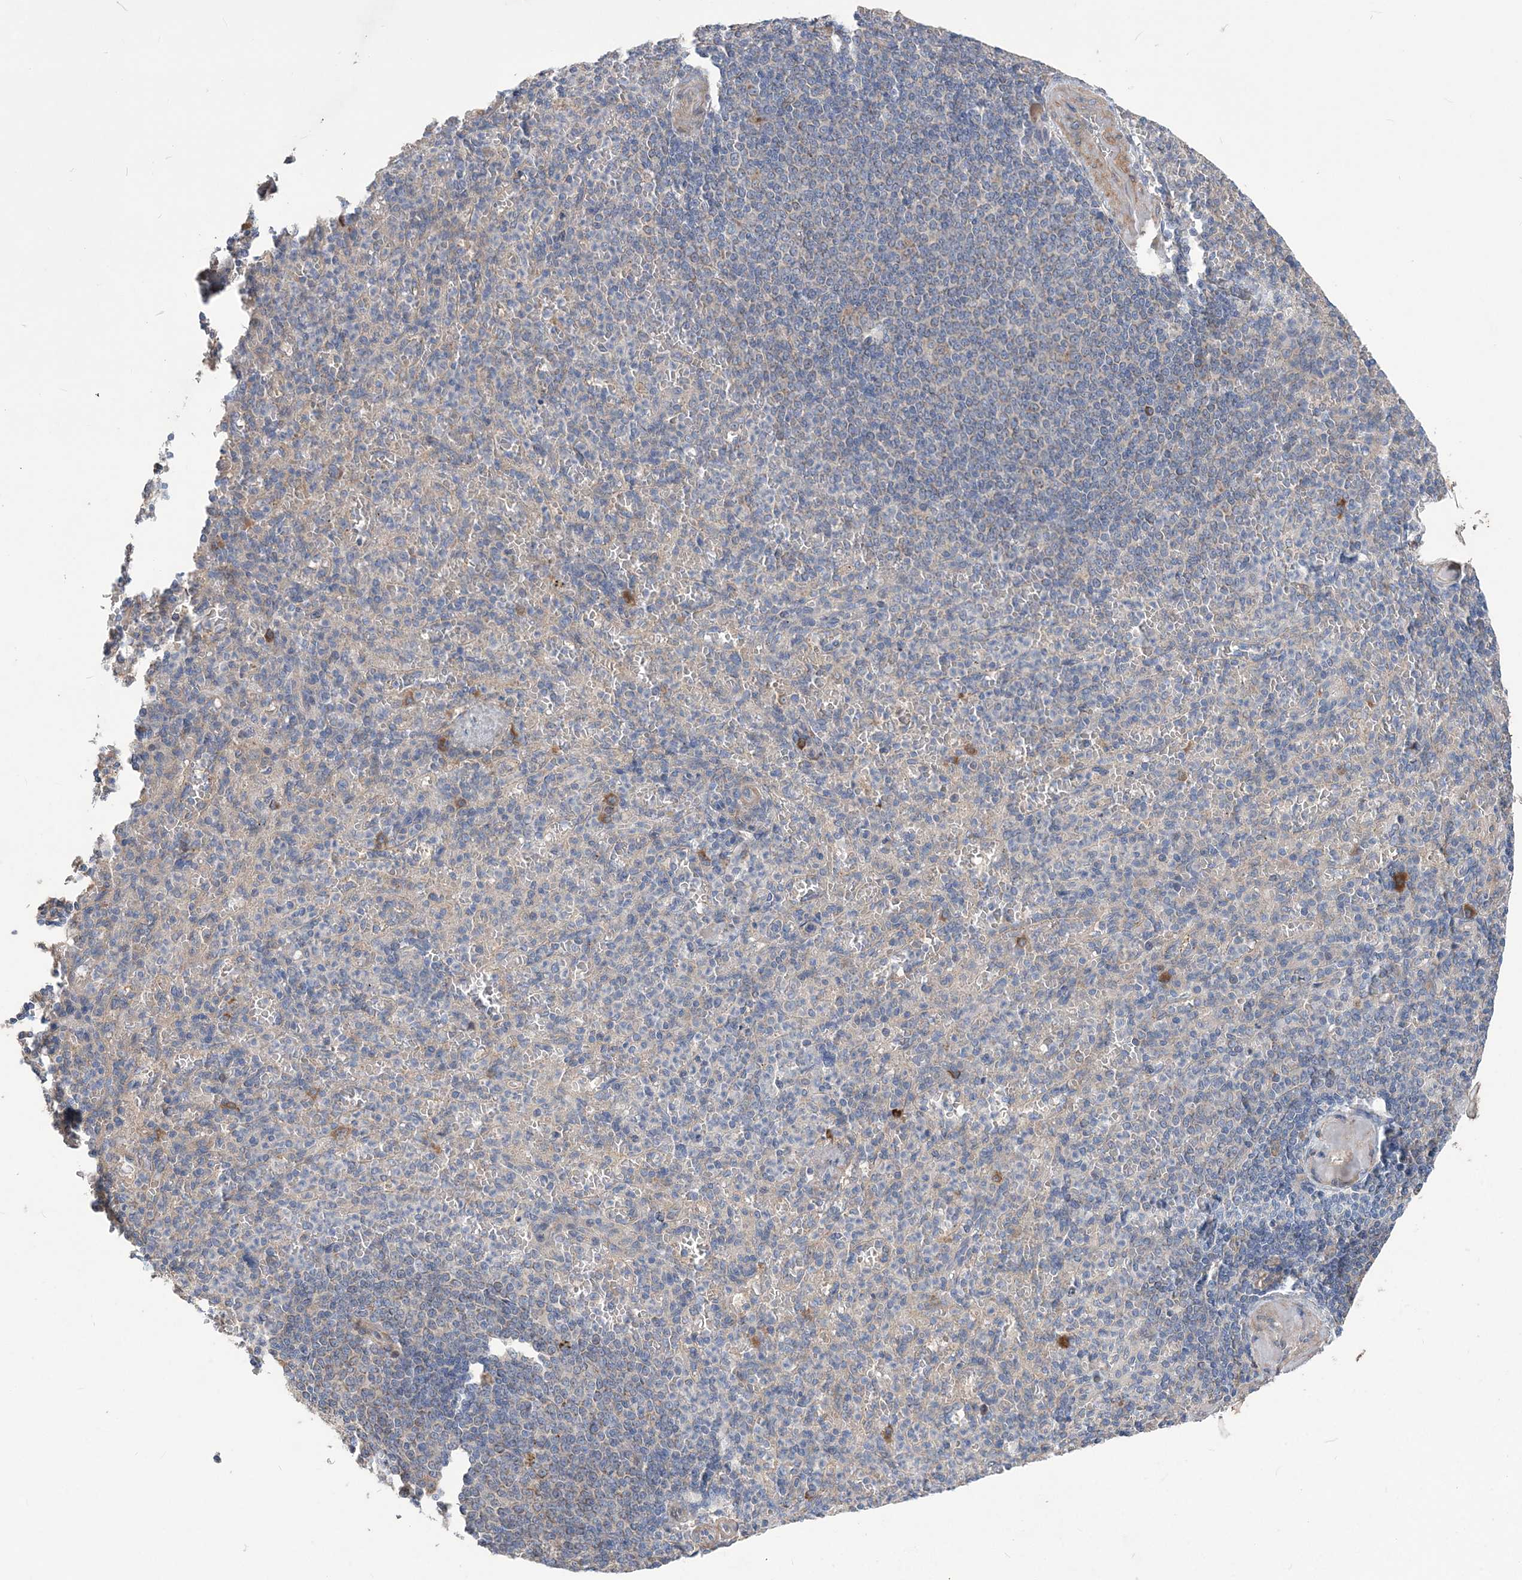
{"staining": {"intensity": "negative", "quantity": "none", "location": "none"}, "tissue": "spleen", "cell_type": "Cells in red pulp", "image_type": "normal", "snomed": [{"axis": "morphology", "description": "Normal tissue, NOS"}, {"axis": "topography", "description": "Spleen"}], "caption": "A photomicrograph of spleen stained for a protein demonstrates no brown staining in cells in red pulp.", "gene": "MTRF1L", "patient": {"sex": "female", "age": 74}}